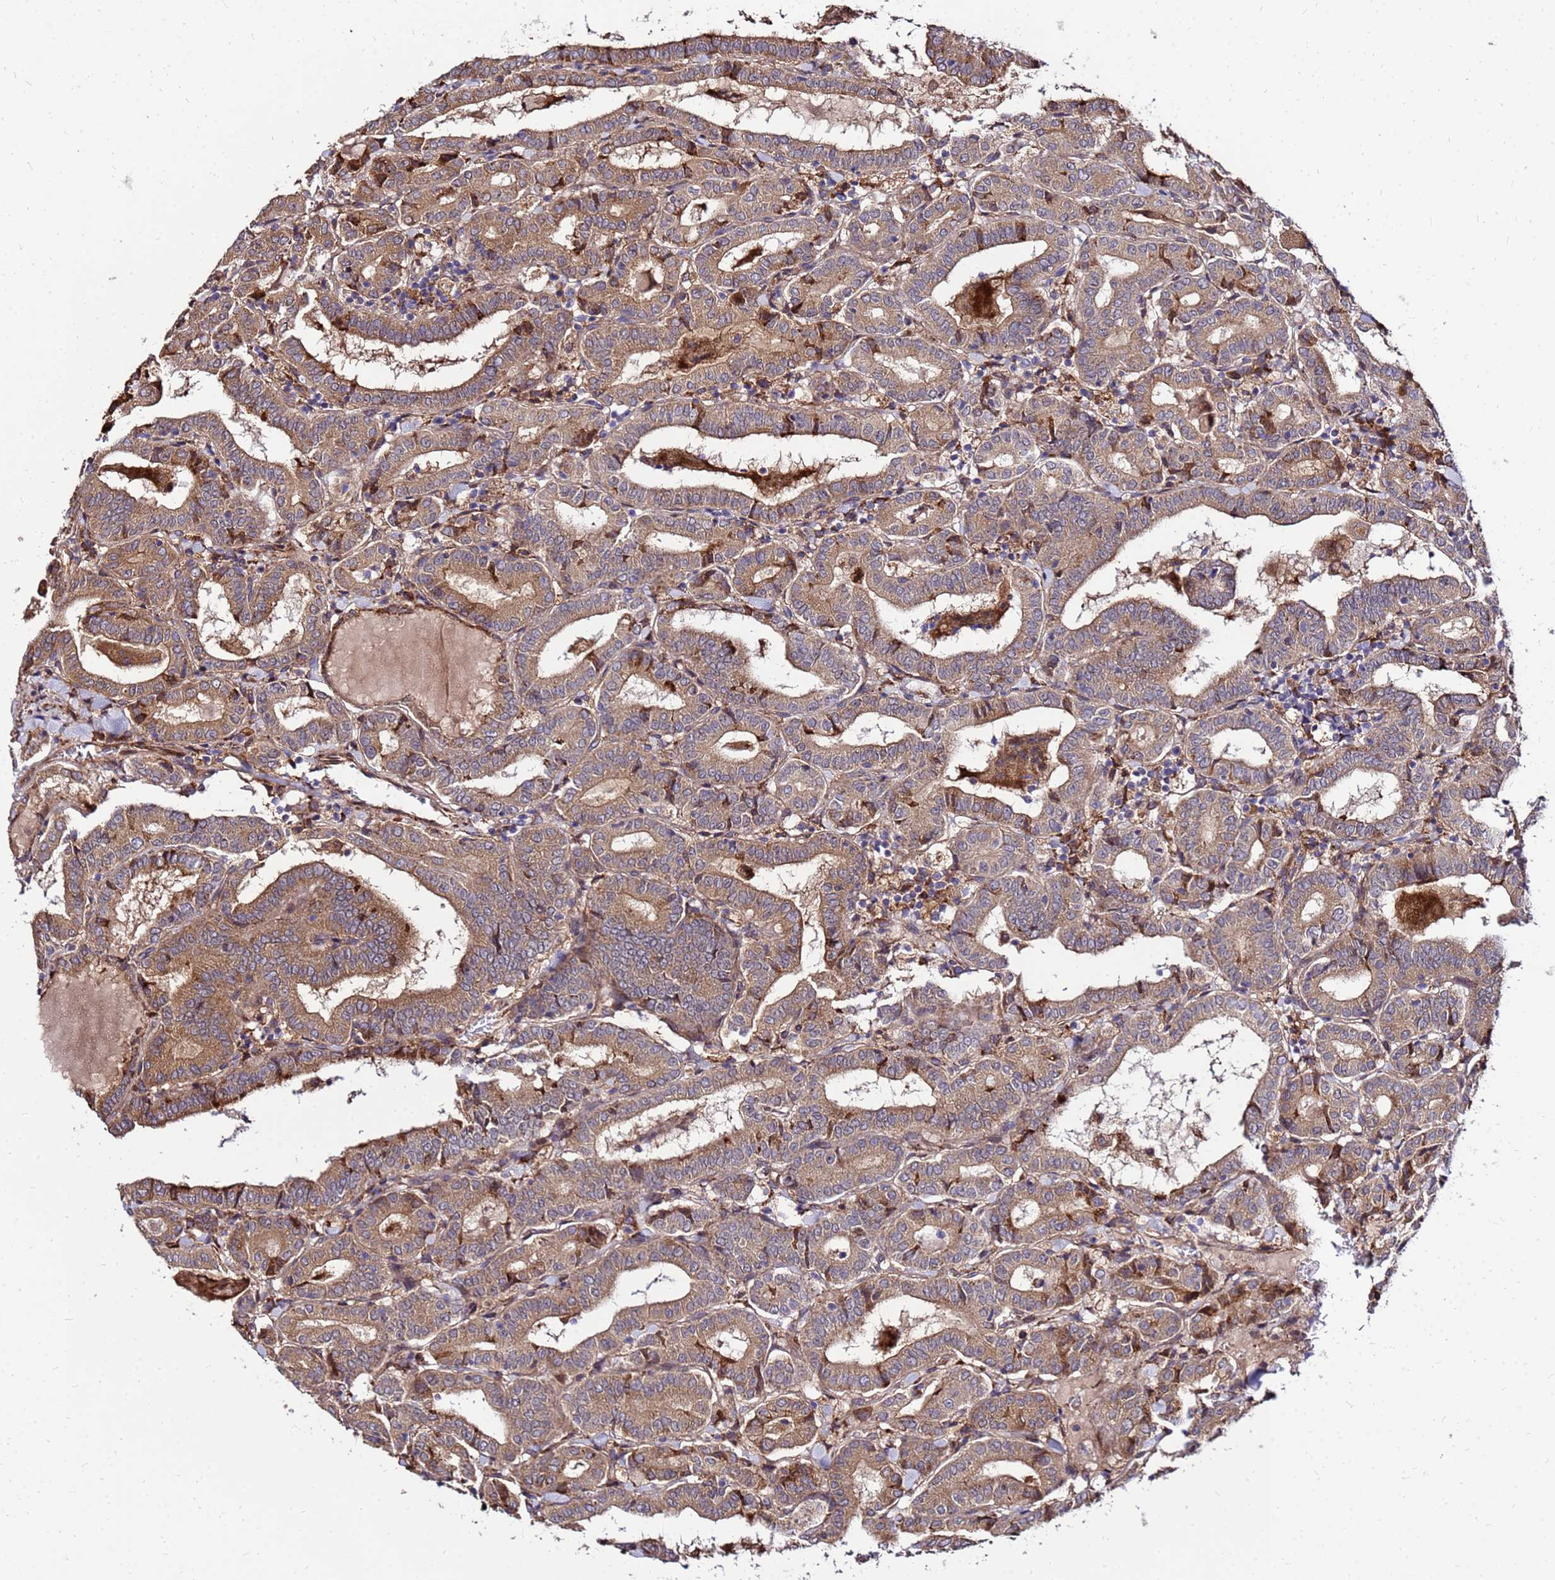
{"staining": {"intensity": "moderate", "quantity": ">75%", "location": "cytoplasmic/membranous"}, "tissue": "thyroid cancer", "cell_type": "Tumor cells", "image_type": "cancer", "snomed": [{"axis": "morphology", "description": "Papillary adenocarcinoma, NOS"}, {"axis": "topography", "description": "Thyroid gland"}], "caption": "A brown stain labels moderate cytoplasmic/membranous positivity of a protein in thyroid cancer (papillary adenocarcinoma) tumor cells. Immunohistochemistry stains the protein in brown and the nuclei are stained blue.", "gene": "WWC2", "patient": {"sex": "female", "age": 72}}